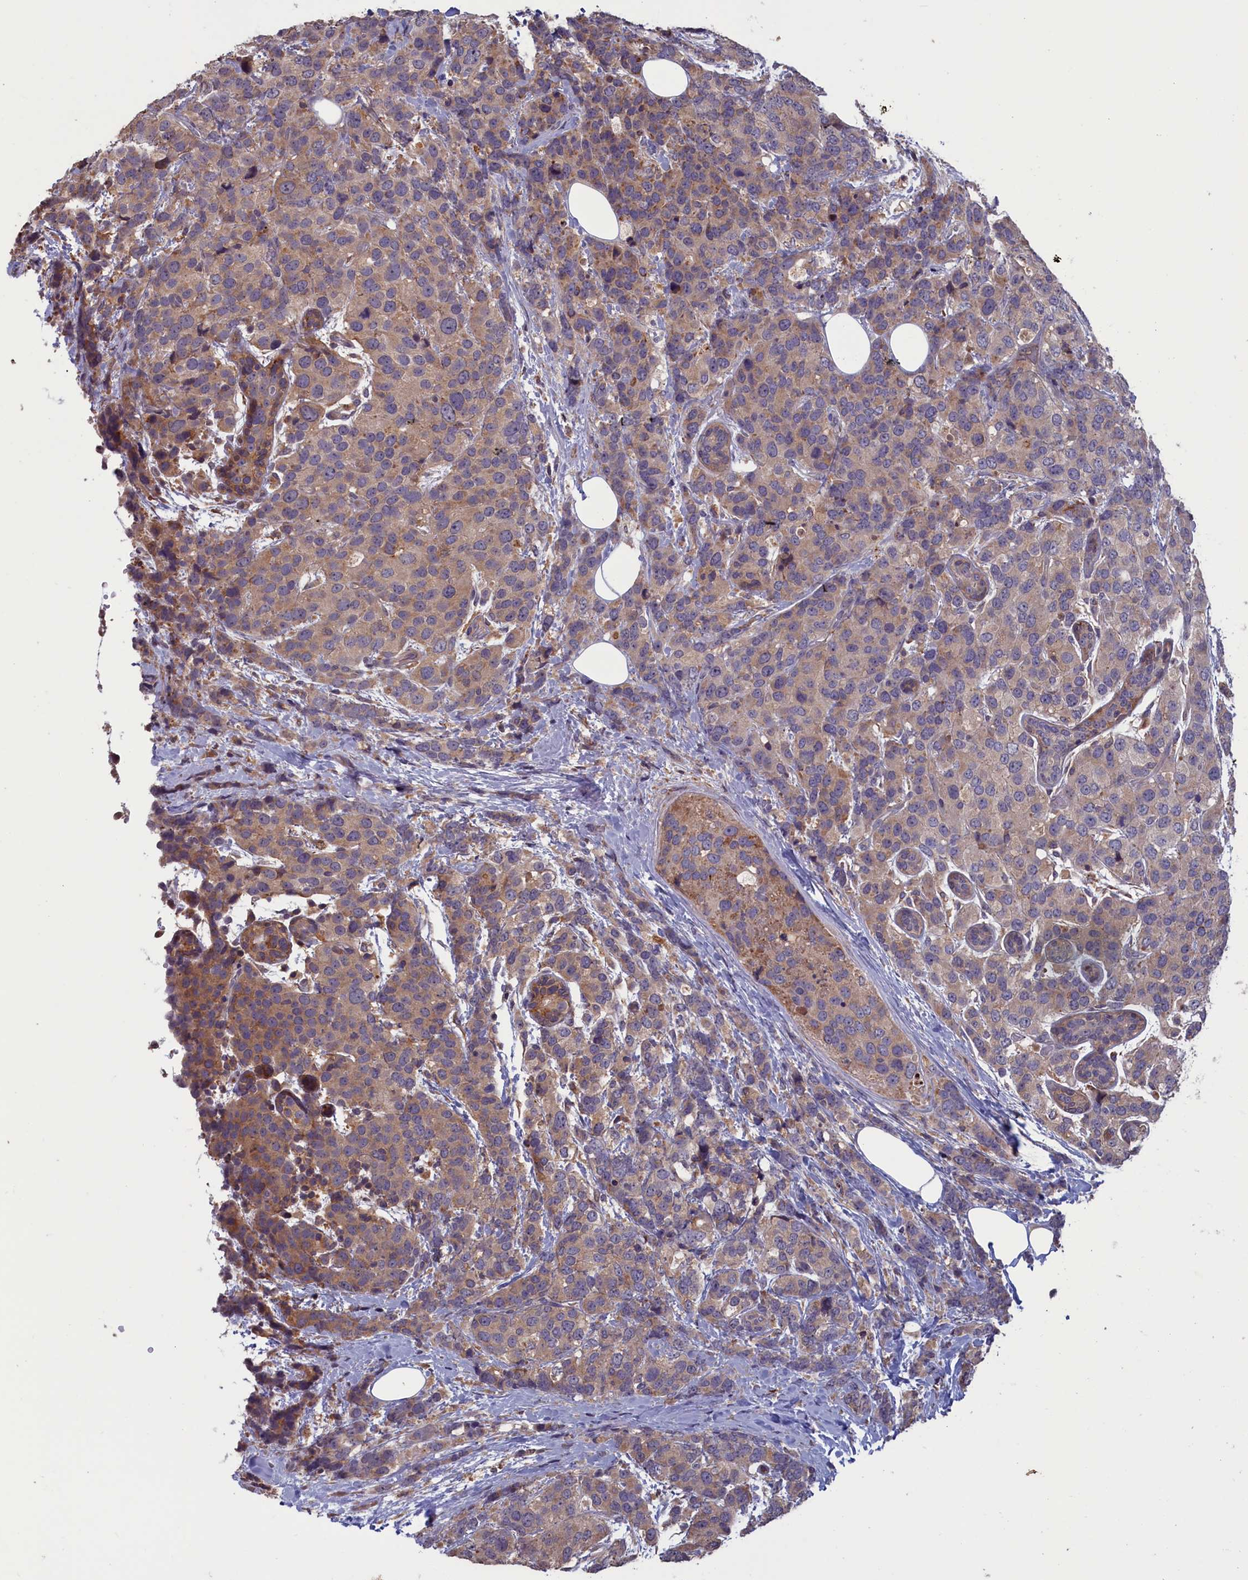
{"staining": {"intensity": "weak", "quantity": "25%-75%", "location": "cytoplasmic/membranous"}, "tissue": "breast cancer", "cell_type": "Tumor cells", "image_type": "cancer", "snomed": [{"axis": "morphology", "description": "Lobular carcinoma"}, {"axis": "topography", "description": "Breast"}], "caption": "Immunohistochemical staining of human breast cancer (lobular carcinoma) exhibits weak cytoplasmic/membranous protein staining in approximately 25%-75% of tumor cells.", "gene": "CACTIN", "patient": {"sex": "female", "age": 59}}